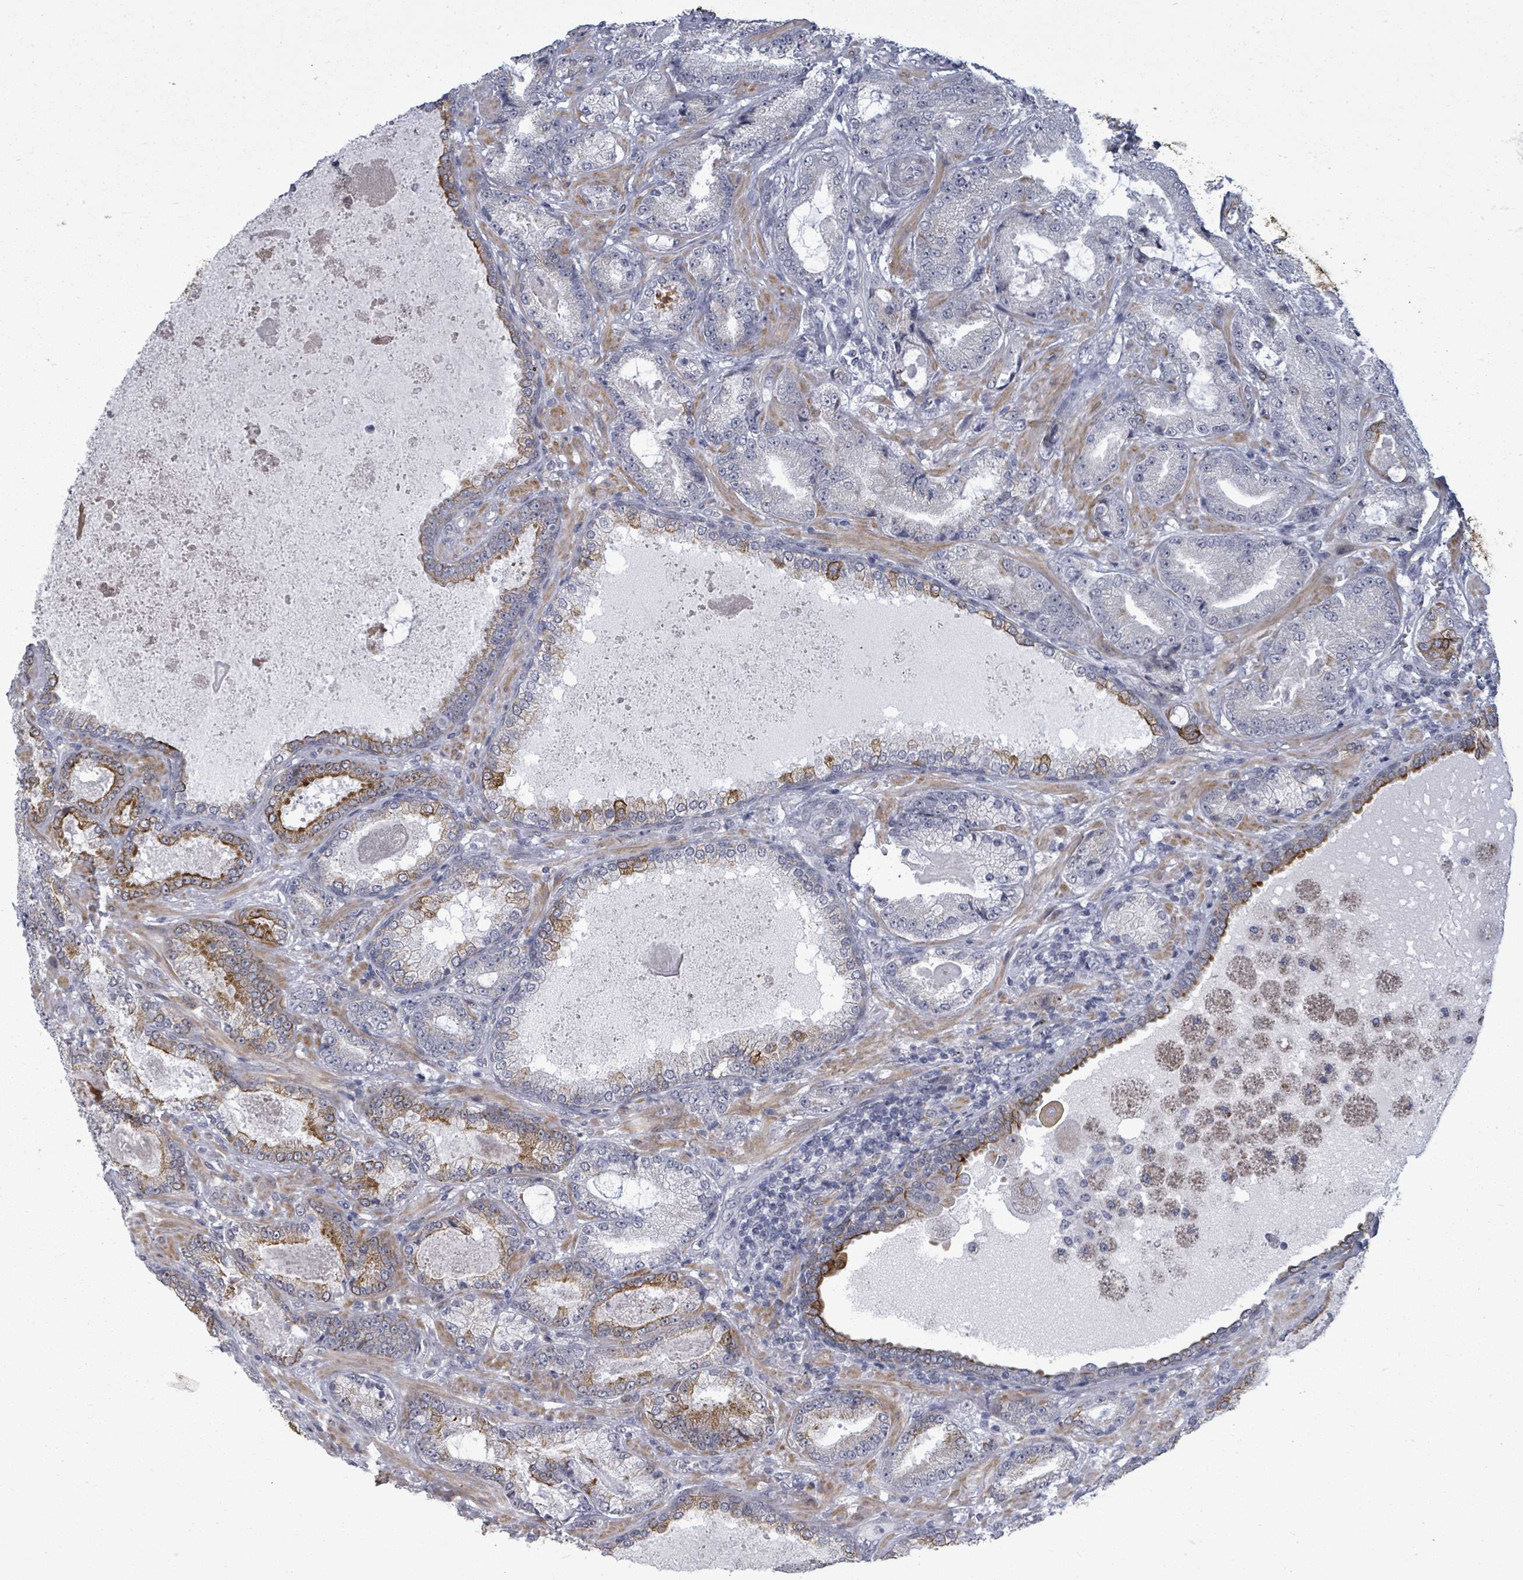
{"staining": {"intensity": "strong", "quantity": "<25%", "location": "cytoplasmic/membranous"}, "tissue": "prostate cancer", "cell_type": "Tumor cells", "image_type": "cancer", "snomed": [{"axis": "morphology", "description": "Adenocarcinoma, High grade"}, {"axis": "topography", "description": "Prostate"}], "caption": "Prostate cancer stained with a protein marker exhibits strong staining in tumor cells.", "gene": "PTPN20", "patient": {"sex": "male", "age": 68}}